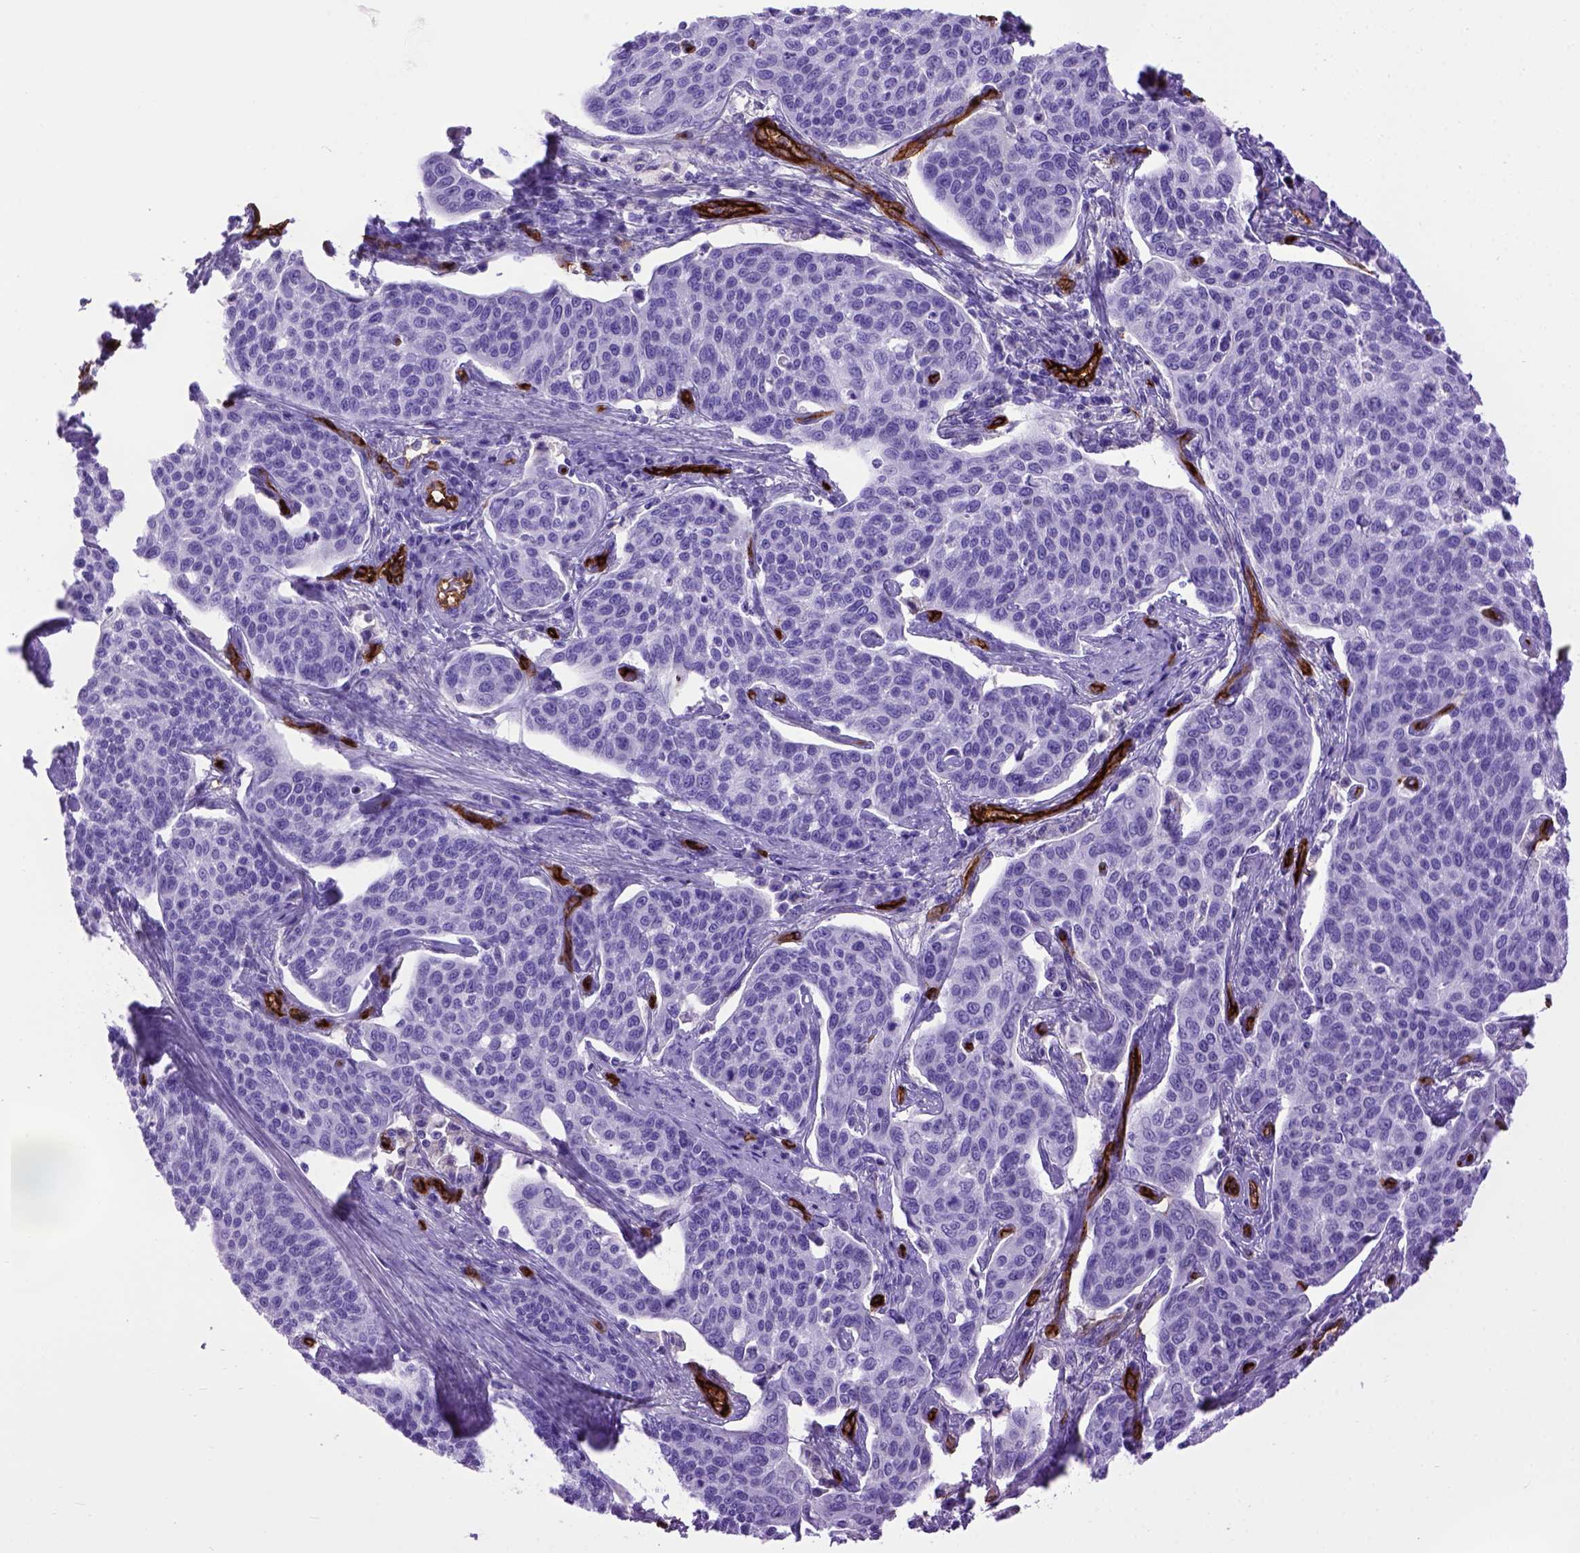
{"staining": {"intensity": "negative", "quantity": "none", "location": "none"}, "tissue": "cervical cancer", "cell_type": "Tumor cells", "image_type": "cancer", "snomed": [{"axis": "morphology", "description": "Squamous cell carcinoma, NOS"}, {"axis": "topography", "description": "Cervix"}], "caption": "Photomicrograph shows no protein positivity in tumor cells of squamous cell carcinoma (cervical) tissue.", "gene": "ENG", "patient": {"sex": "female", "age": 34}}